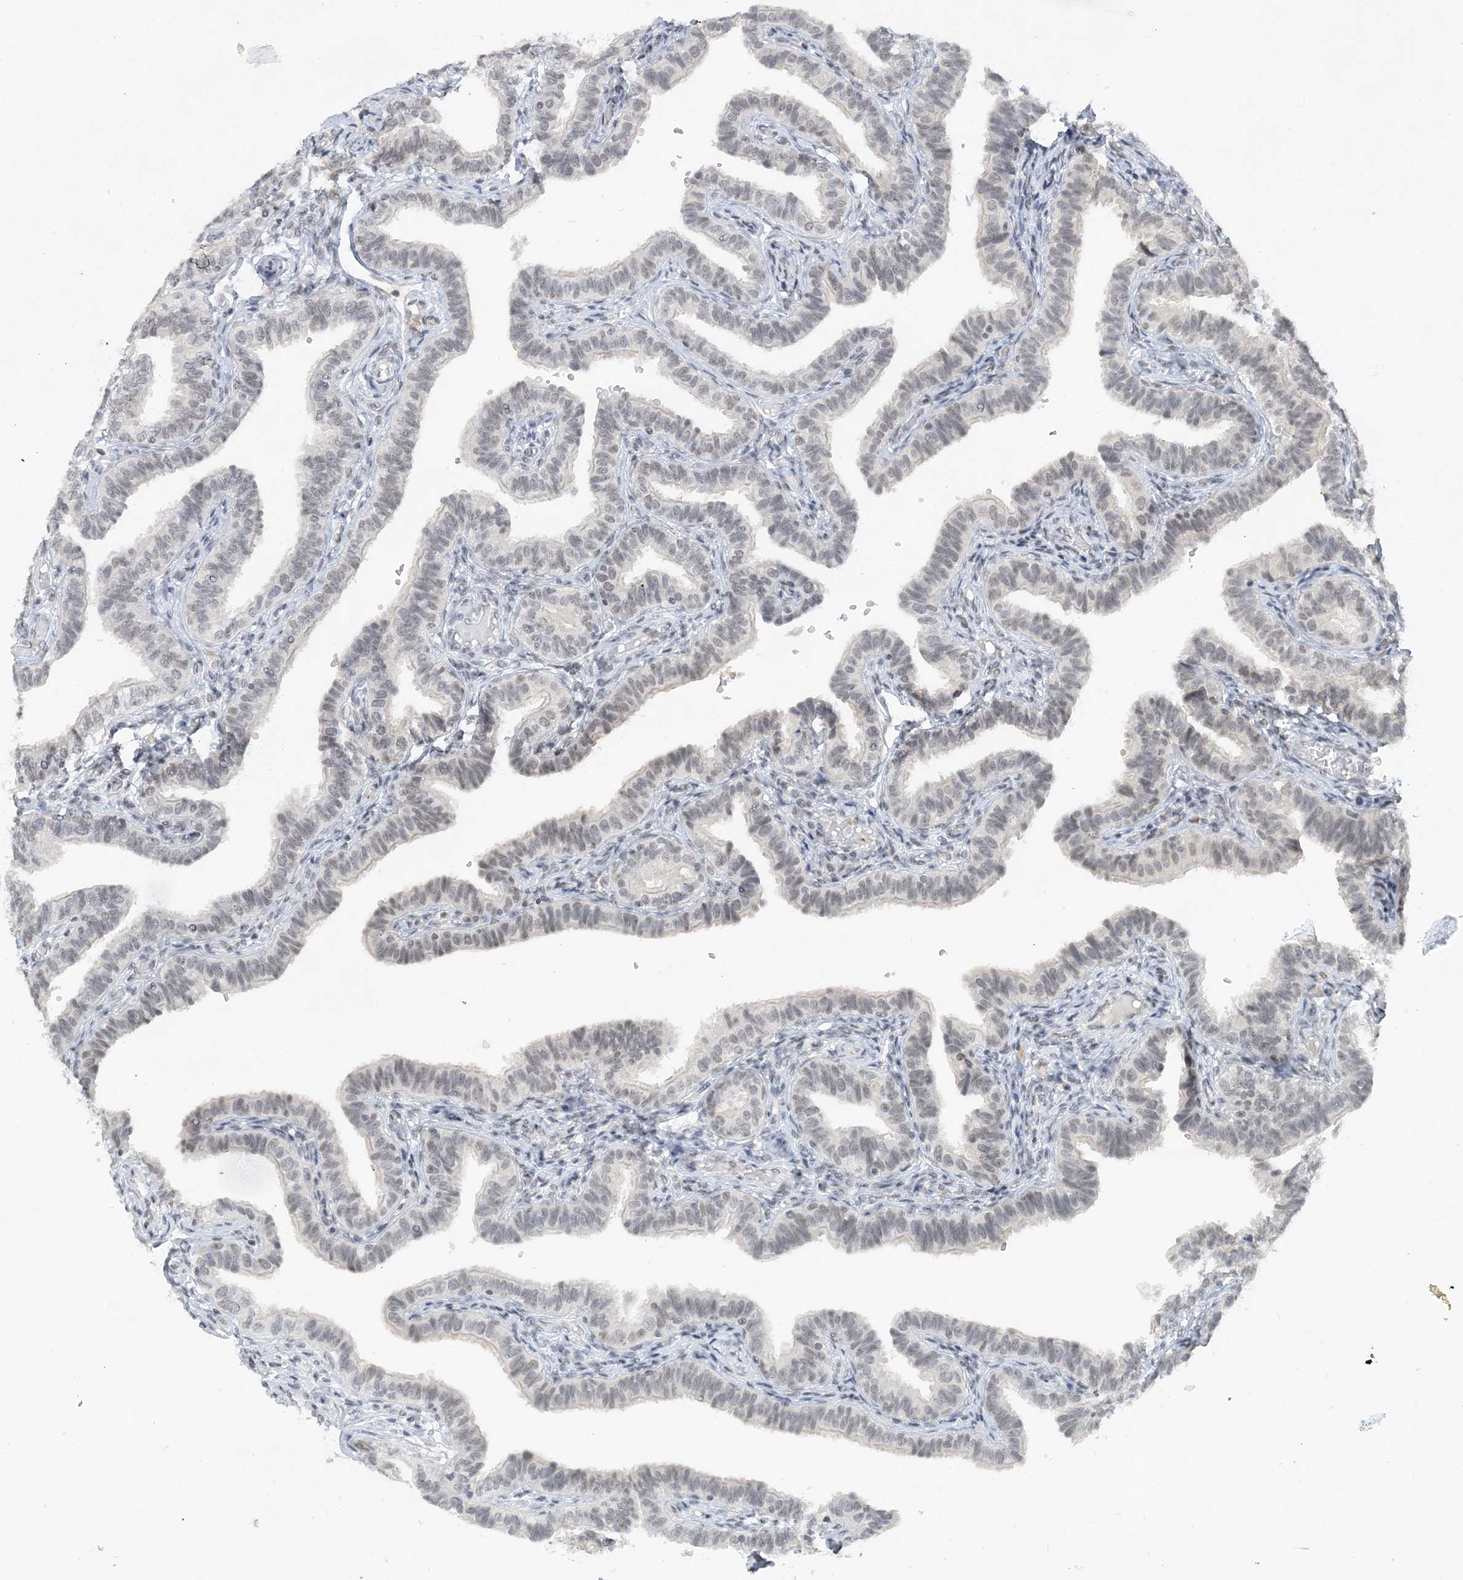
{"staining": {"intensity": "weak", "quantity": "25%-75%", "location": "nuclear"}, "tissue": "fallopian tube", "cell_type": "Glandular cells", "image_type": "normal", "snomed": [{"axis": "morphology", "description": "Normal tissue, NOS"}, {"axis": "topography", "description": "Fallopian tube"}], "caption": "Brown immunohistochemical staining in normal human fallopian tube exhibits weak nuclear expression in approximately 25%-75% of glandular cells.", "gene": "KMT2D", "patient": {"sex": "female", "age": 39}}